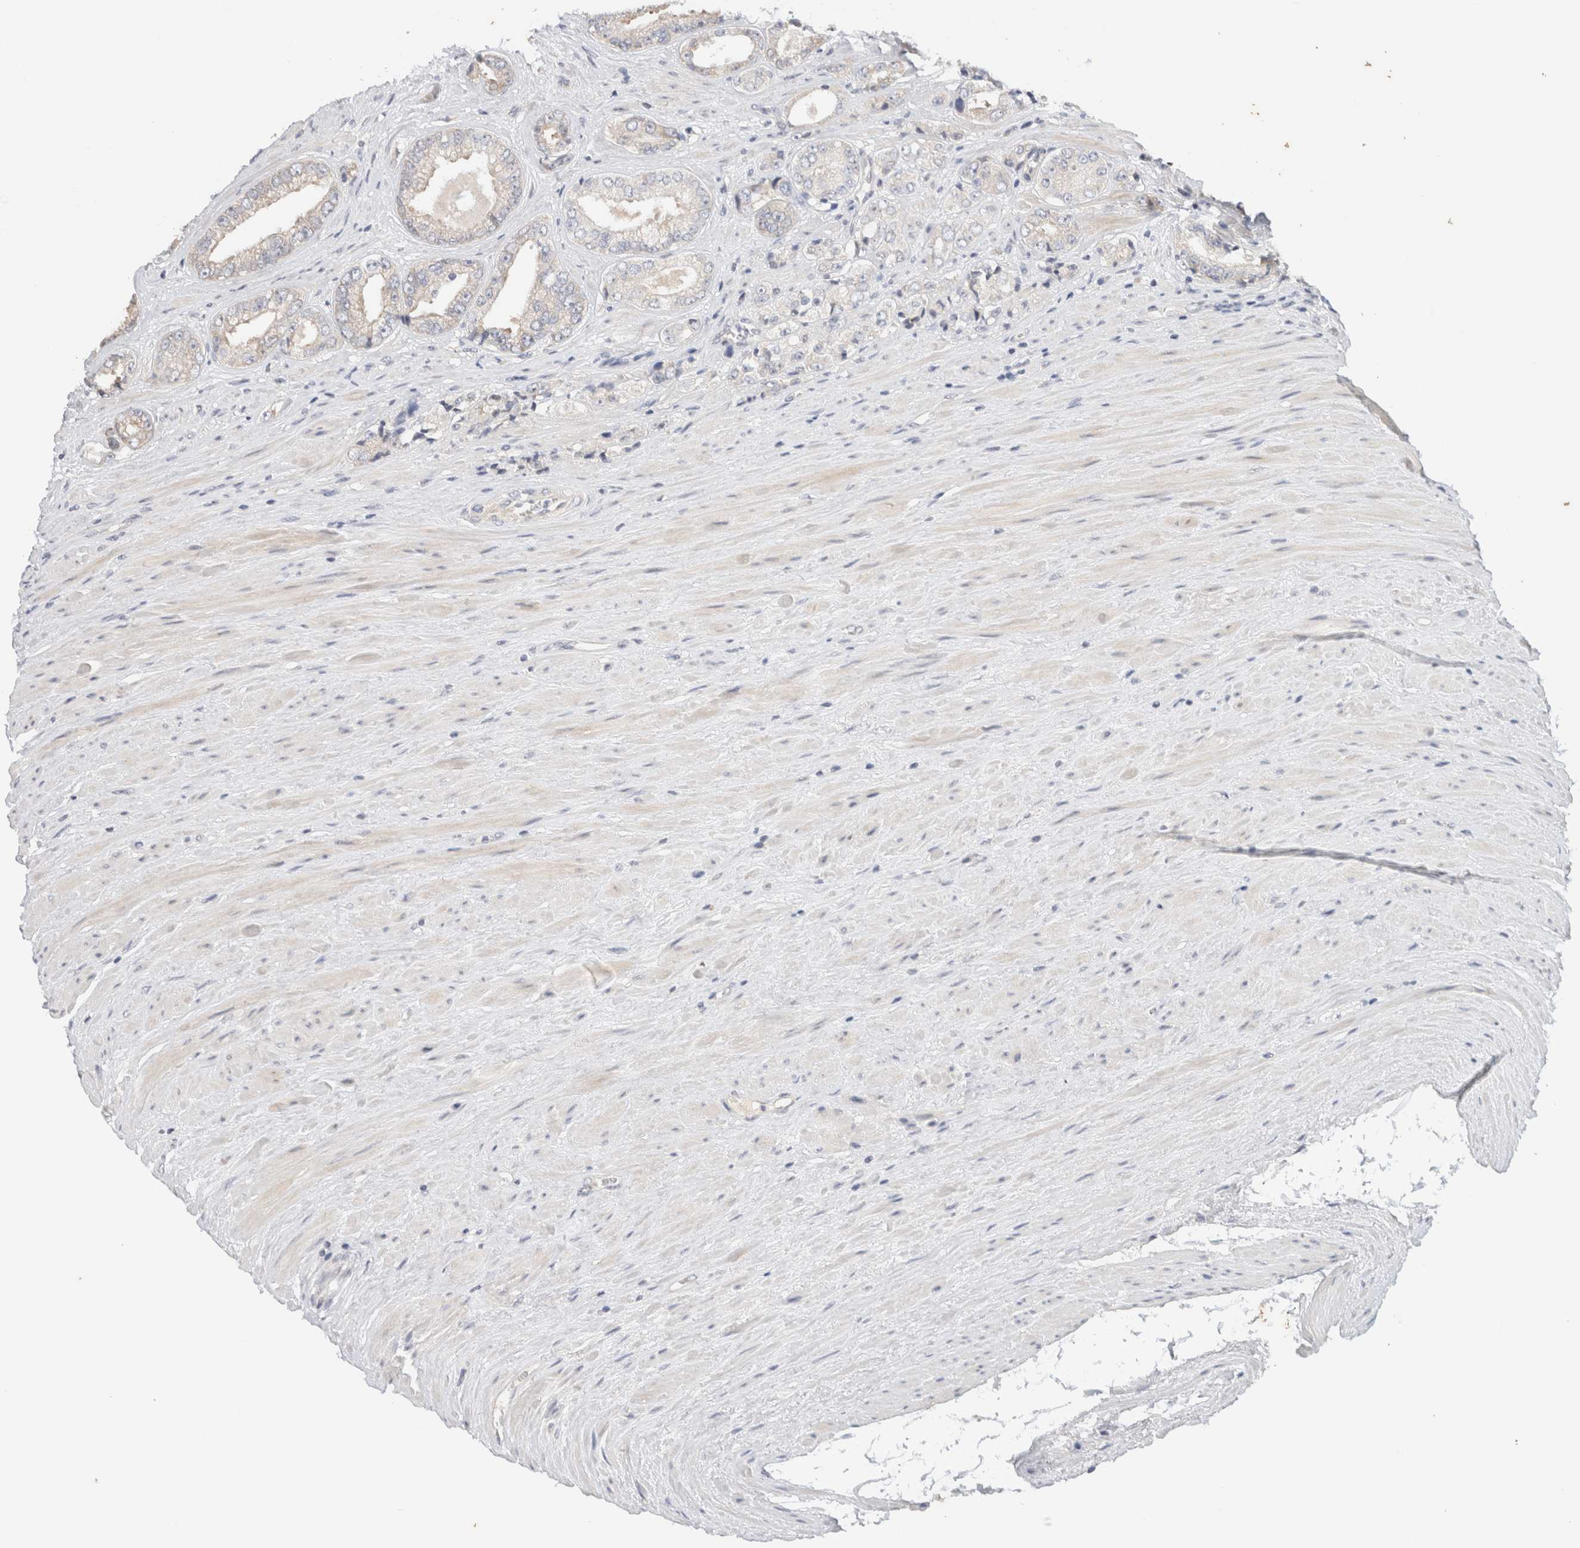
{"staining": {"intensity": "negative", "quantity": "none", "location": "none"}, "tissue": "prostate cancer", "cell_type": "Tumor cells", "image_type": "cancer", "snomed": [{"axis": "morphology", "description": "Adenocarcinoma, High grade"}, {"axis": "topography", "description": "Prostate"}], "caption": "An image of human prostate cancer (high-grade adenocarcinoma) is negative for staining in tumor cells.", "gene": "SPRTN", "patient": {"sex": "male", "age": 61}}